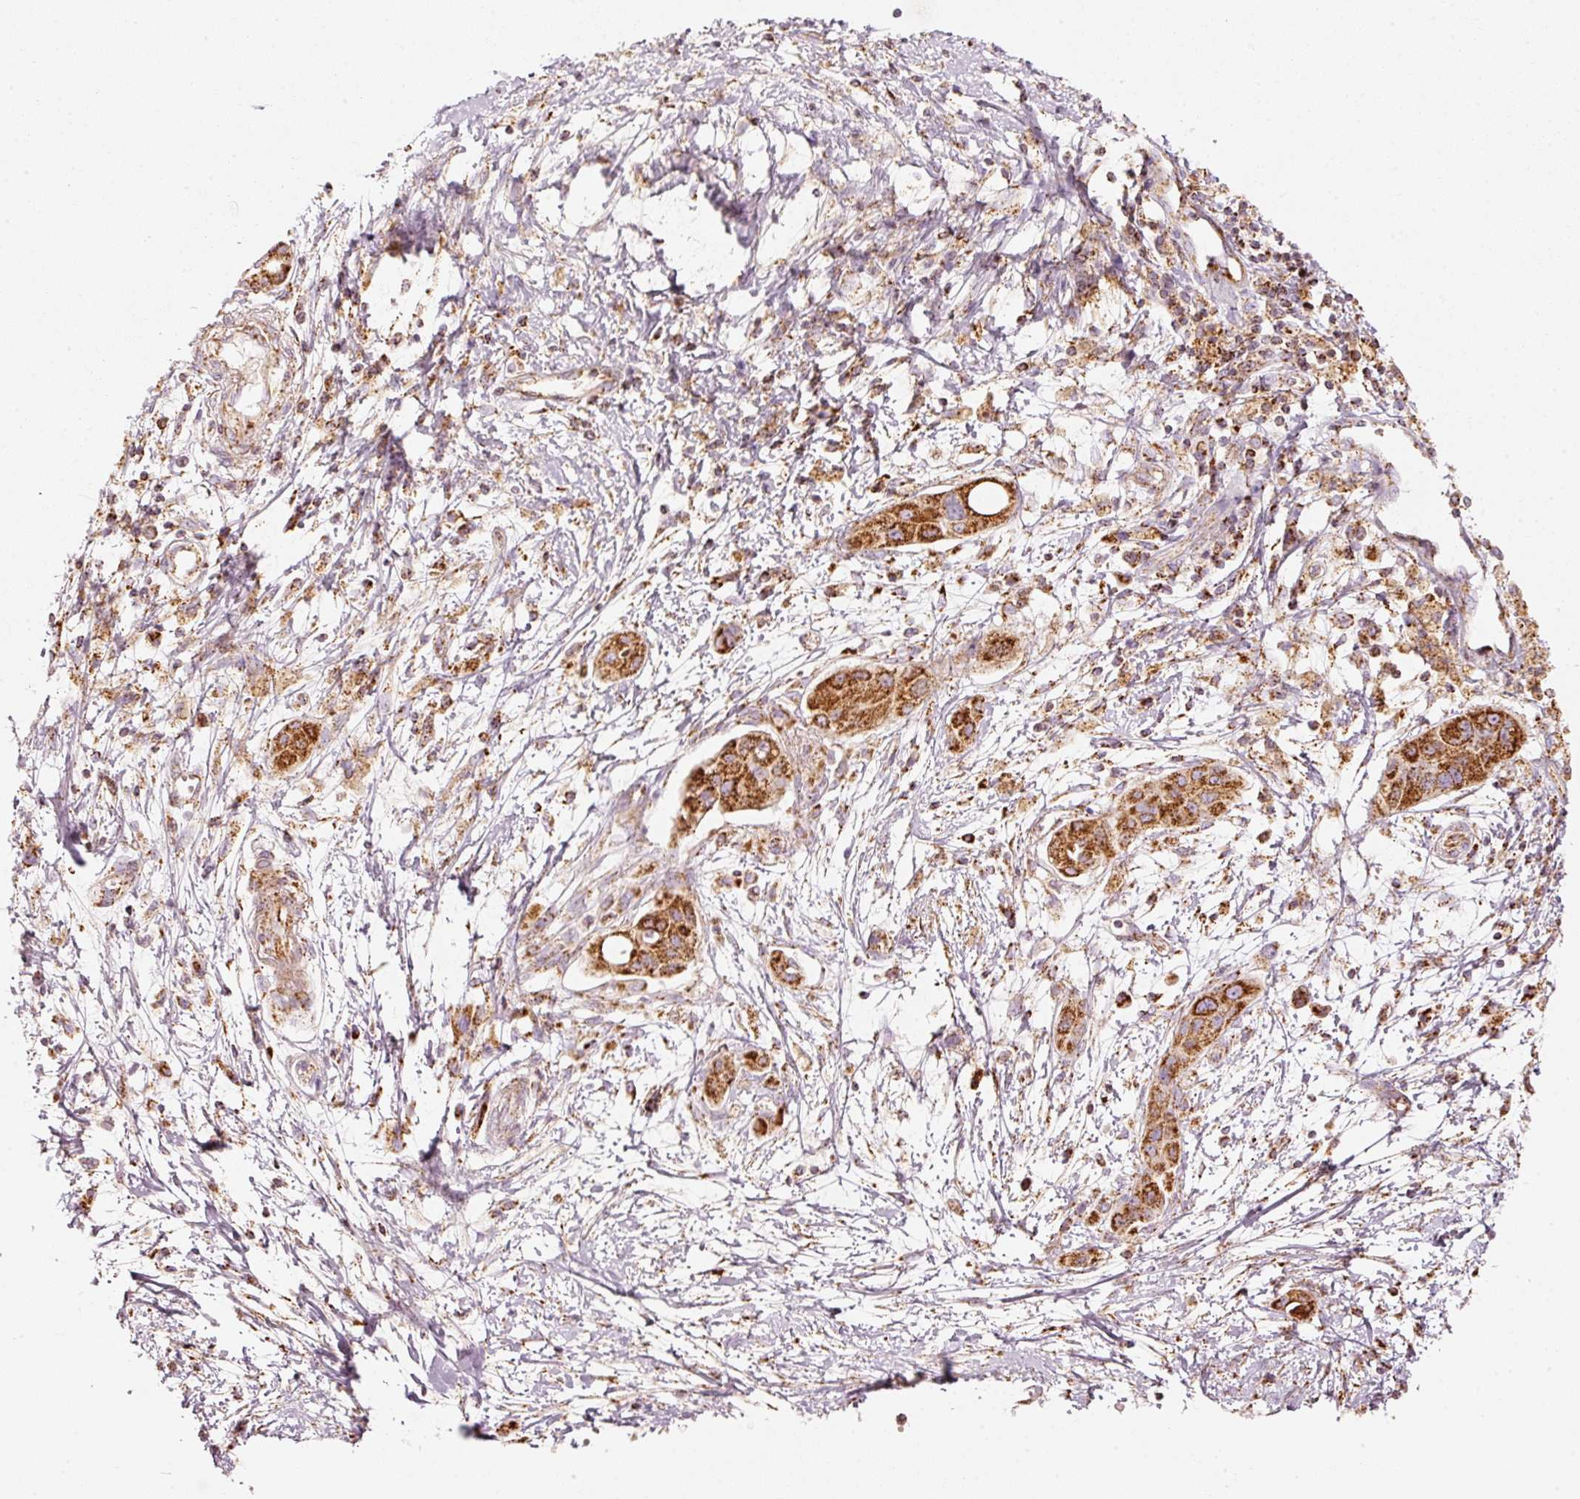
{"staining": {"intensity": "strong", "quantity": ">75%", "location": "cytoplasmic/membranous"}, "tissue": "pancreatic cancer", "cell_type": "Tumor cells", "image_type": "cancer", "snomed": [{"axis": "morphology", "description": "Adenocarcinoma, NOS"}, {"axis": "topography", "description": "Pancreas"}], "caption": "Immunohistochemistry (IHC) staining of pancreatic cancer, which shows high levels of strong cytoplasmic/membranous positivity in about >75% of tumor cells indicating strong cytoplasmic/membranous protein staining. The staining was performed using DAB (3,3'-diaminobenzidine) (brown) for protein detection and nuclei were counterstained in hematoxylin (blue).", "gene": "C17orf98", "patient": {"sex": "male", "age": 68}}